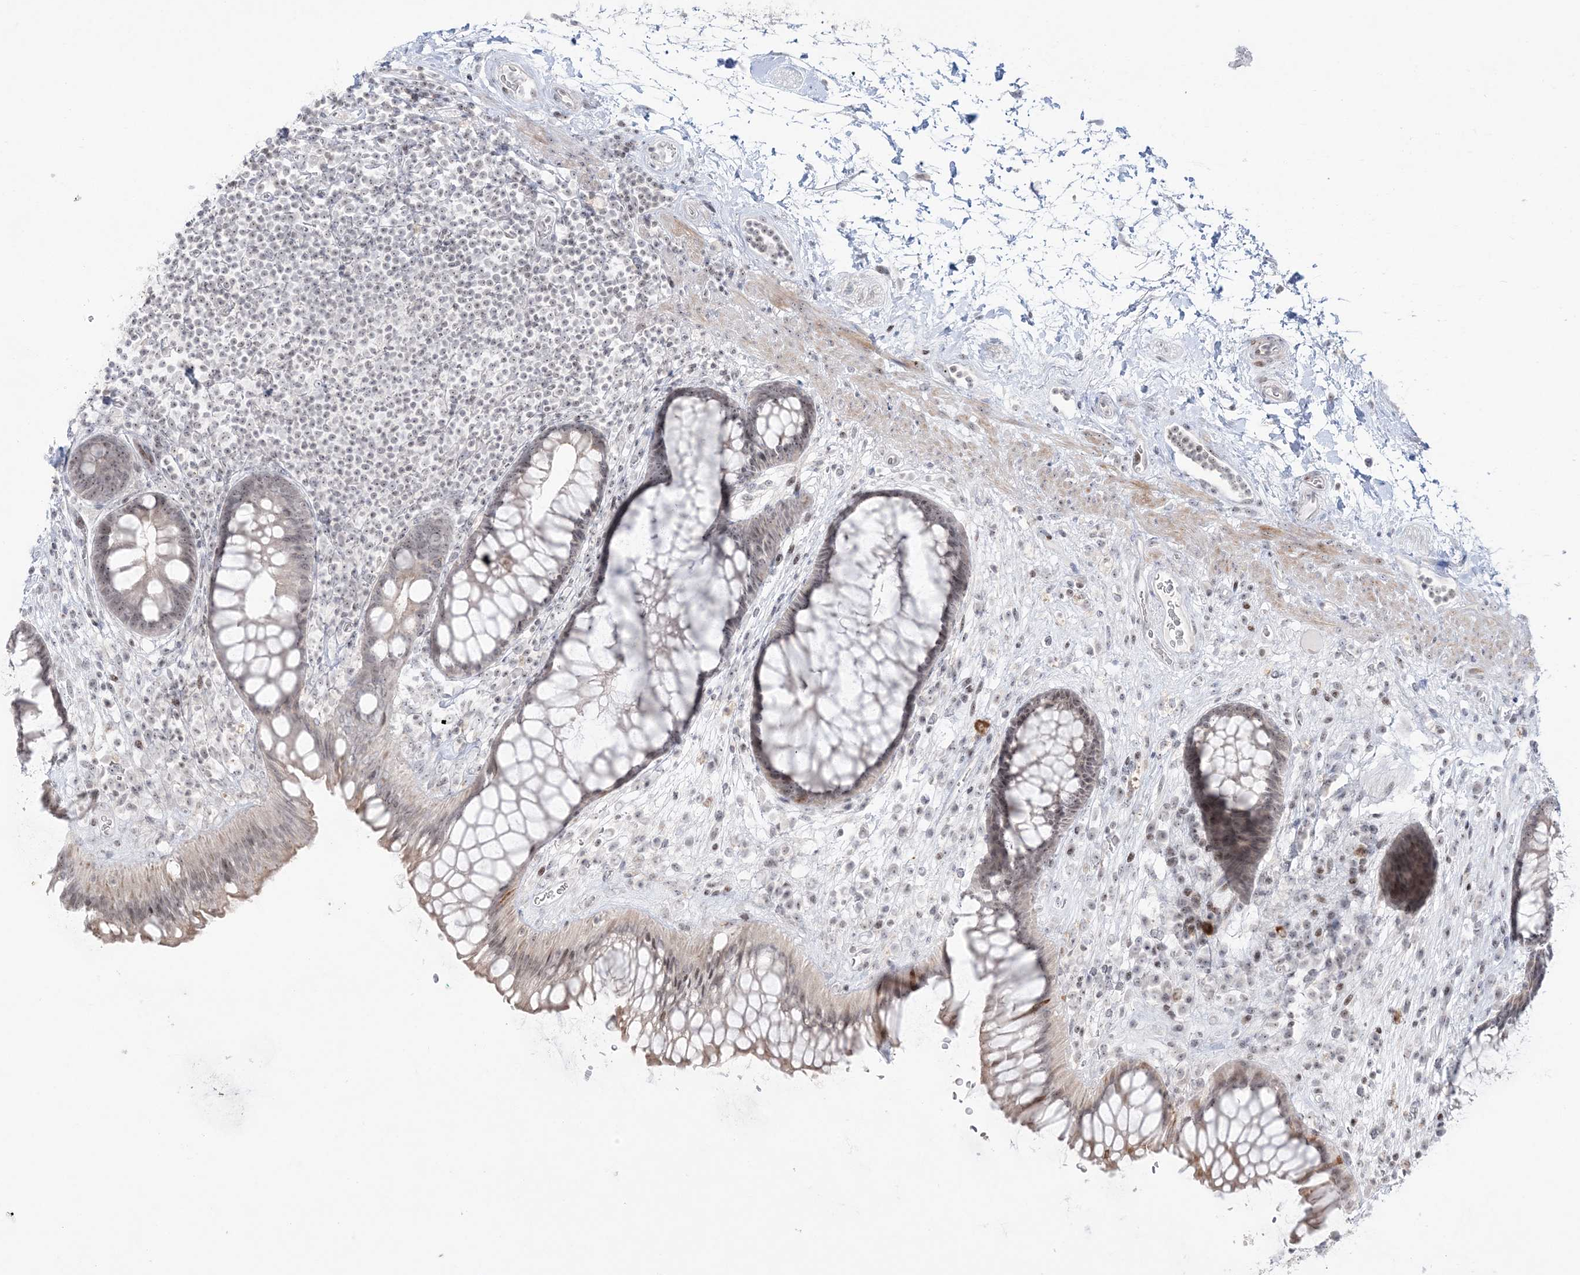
{"staining": {"intensity": "weak", "quantity": "25%-75%", "location": "cytoplasmic/membranous,nuclear"}, "tissue": "rectum", "cell_type": "Glandular cells", "image_type": "normal", "snomed": [{"axis": "morphology", "description": "Normal tissue, NOS"}, {"axis": "topography", "description": "Rectum"}], "caption": "A micrograph of human rectum stained for a protein reveals weak cytoplasmic/membranous,nuclear brown staining in glandular cells.", "gene": "SH3BP4", "patient": {"sex": "male", "age": 51}}